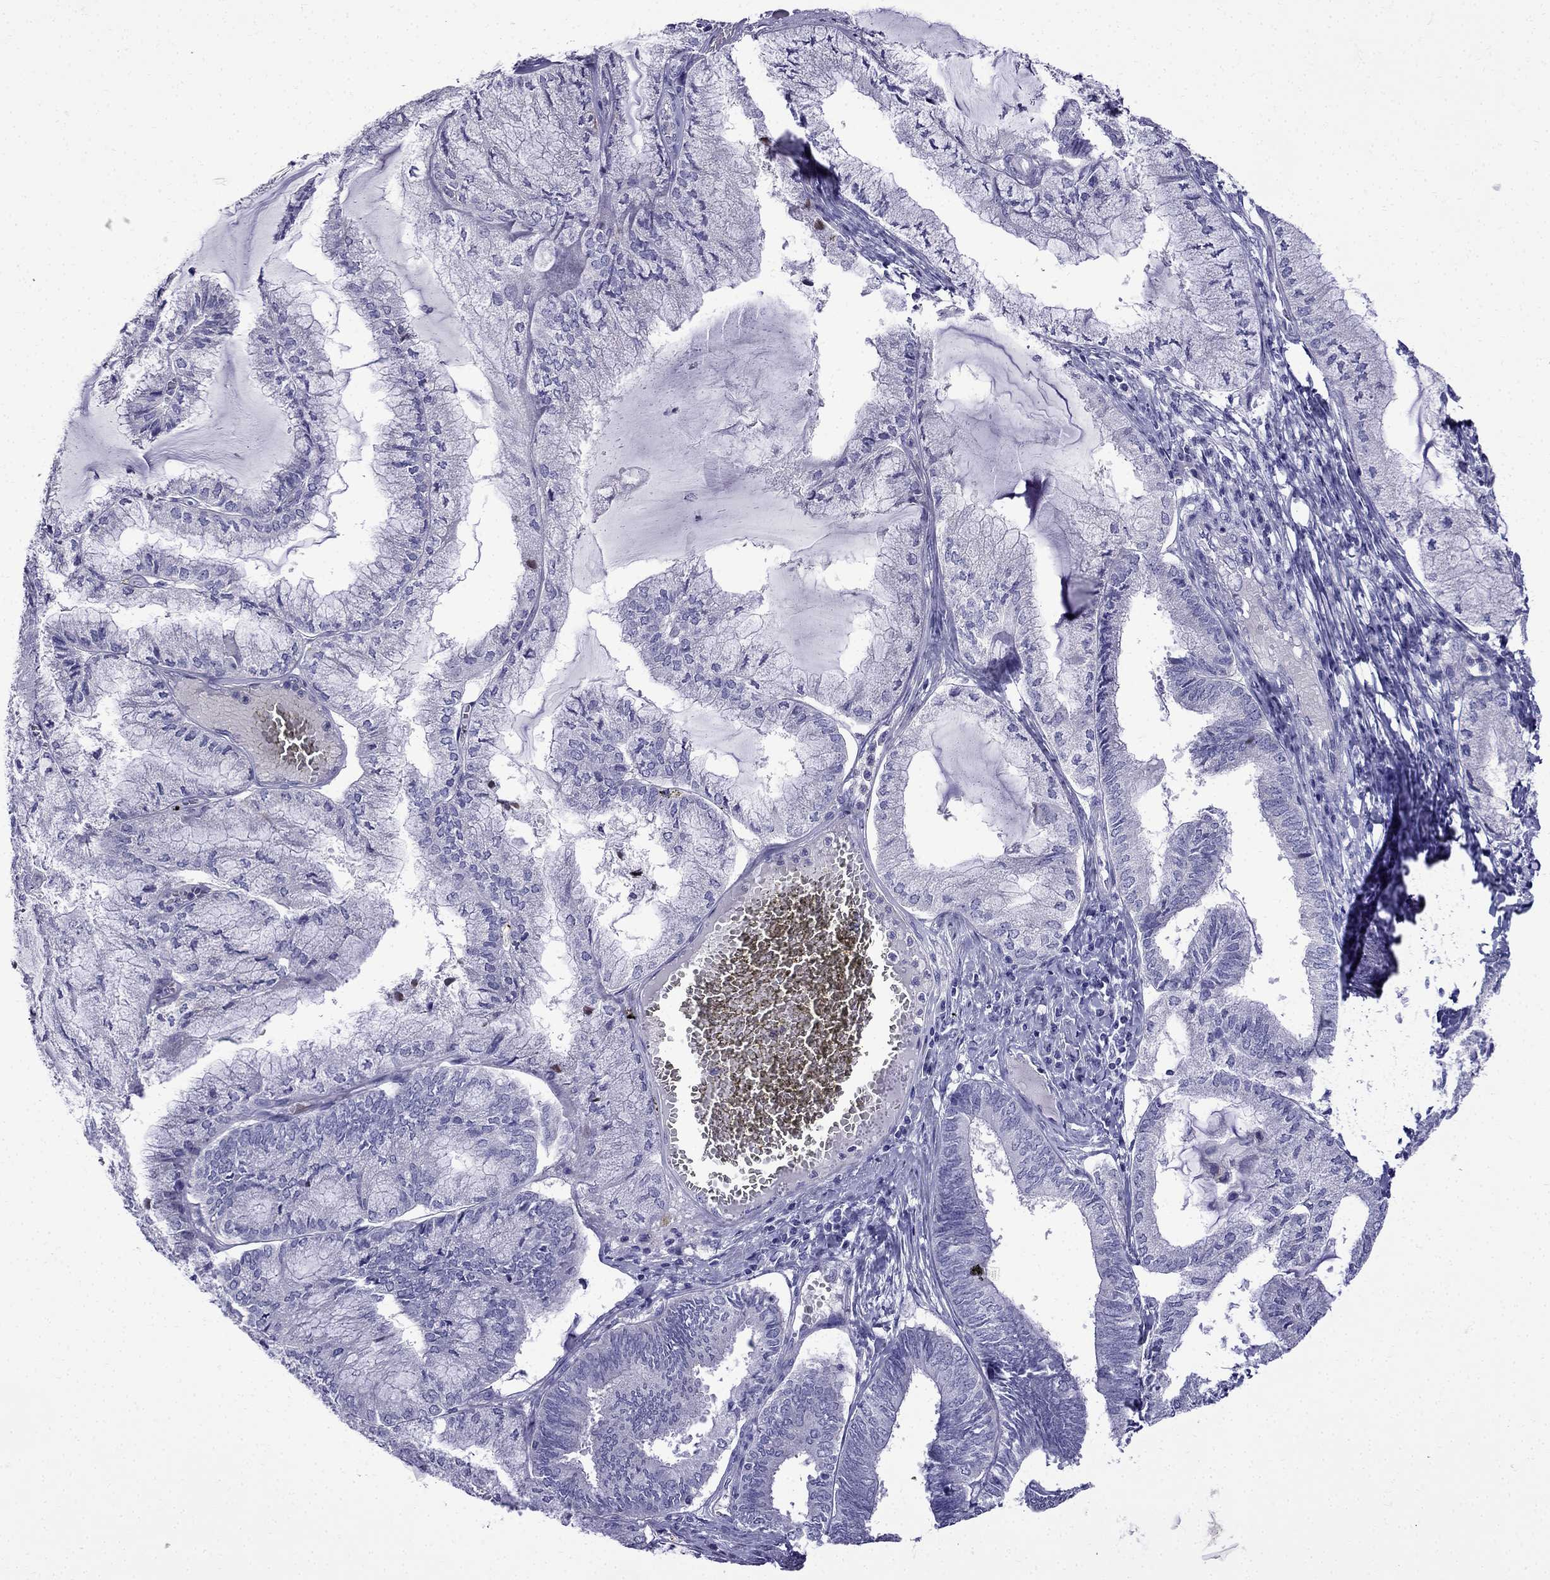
{"staining": {"intensity": "negative", "quantity": "none", "location": "none"}, "tissue": "endometrial cancer", "cell_type": "Tumor cells", "image_type": "cancer", "snomed": [{"axis": "morphology", "description": "Carcinoma, NOS"}, {"axis": "topography", "description": "Endometrium"}], "caption": "The immunohistochemistry micrograph has no significant expression in tumor cells of carcinoma (endometrial) tissue.", "gene": "ERC2", "patient": {"sex": "female", "age": 62}}